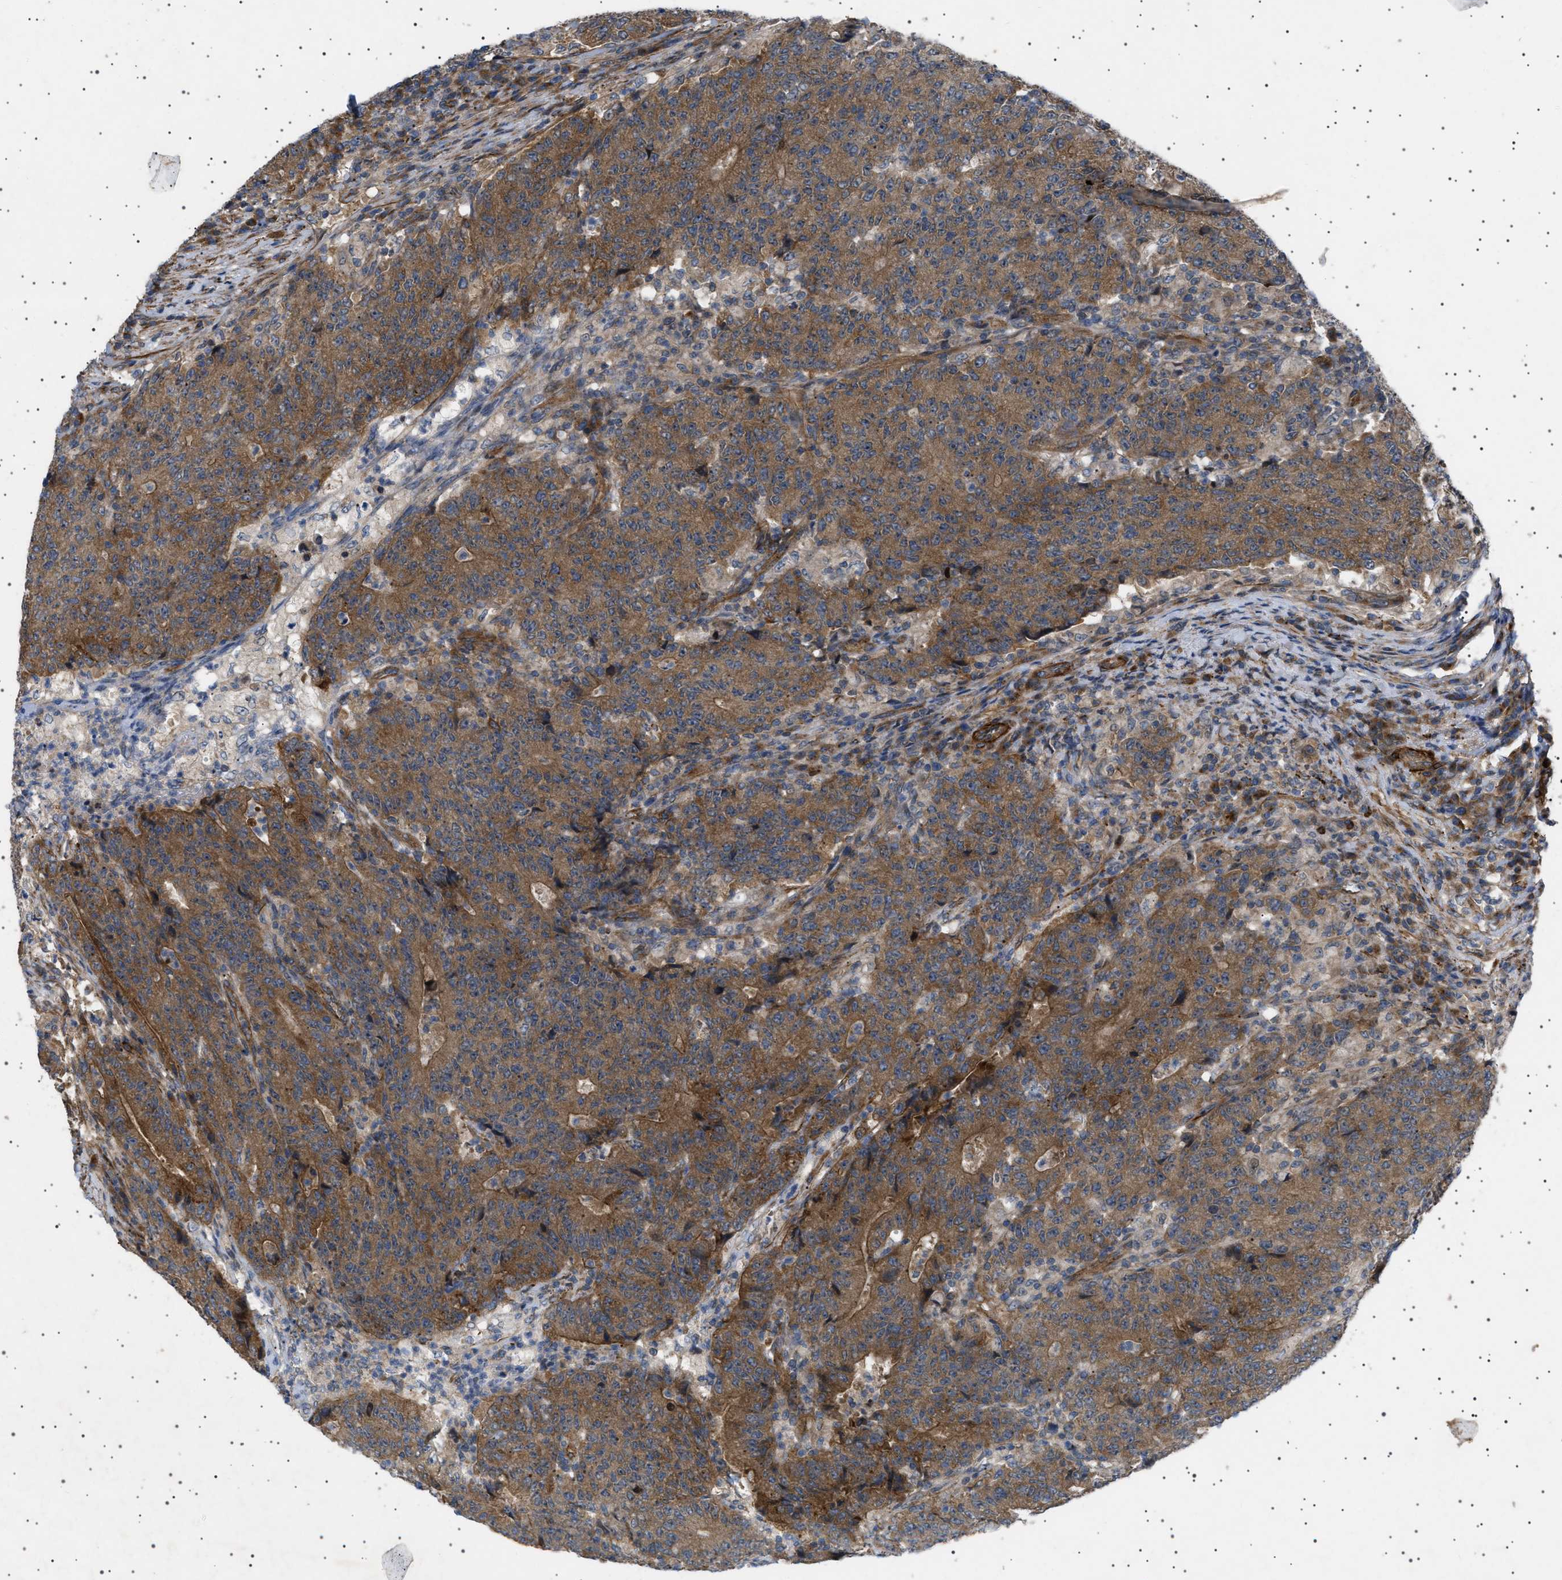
{"staining": {"intensity": "strong", "quantity": ">75%", "location": "cytoplasmic/membranous"}, "tissue": "colorectal cancer", "cell_type": "Tumor cells", "image_type": "cancer", "snomed": [{"axis": "morphology", "description": "Normal tissue, NOS"}, {"axis": "morphology", "description": "Adenocarcinoma, NOS"}, {"axis": "topography", "description": "Colon"}], "caption": "Protein expression analysis of human colorectal cancer (adenocarcinoma) reveals strong cytoplasmic/membranous staining in approximately >75% of tumor cells. Using DAB (brown) and hematoxylin (blue) stains, captured at high magnification using brightfield microscopy.", "gene": "CCDC186", "patient": {"sex": "female", "age": 75}}